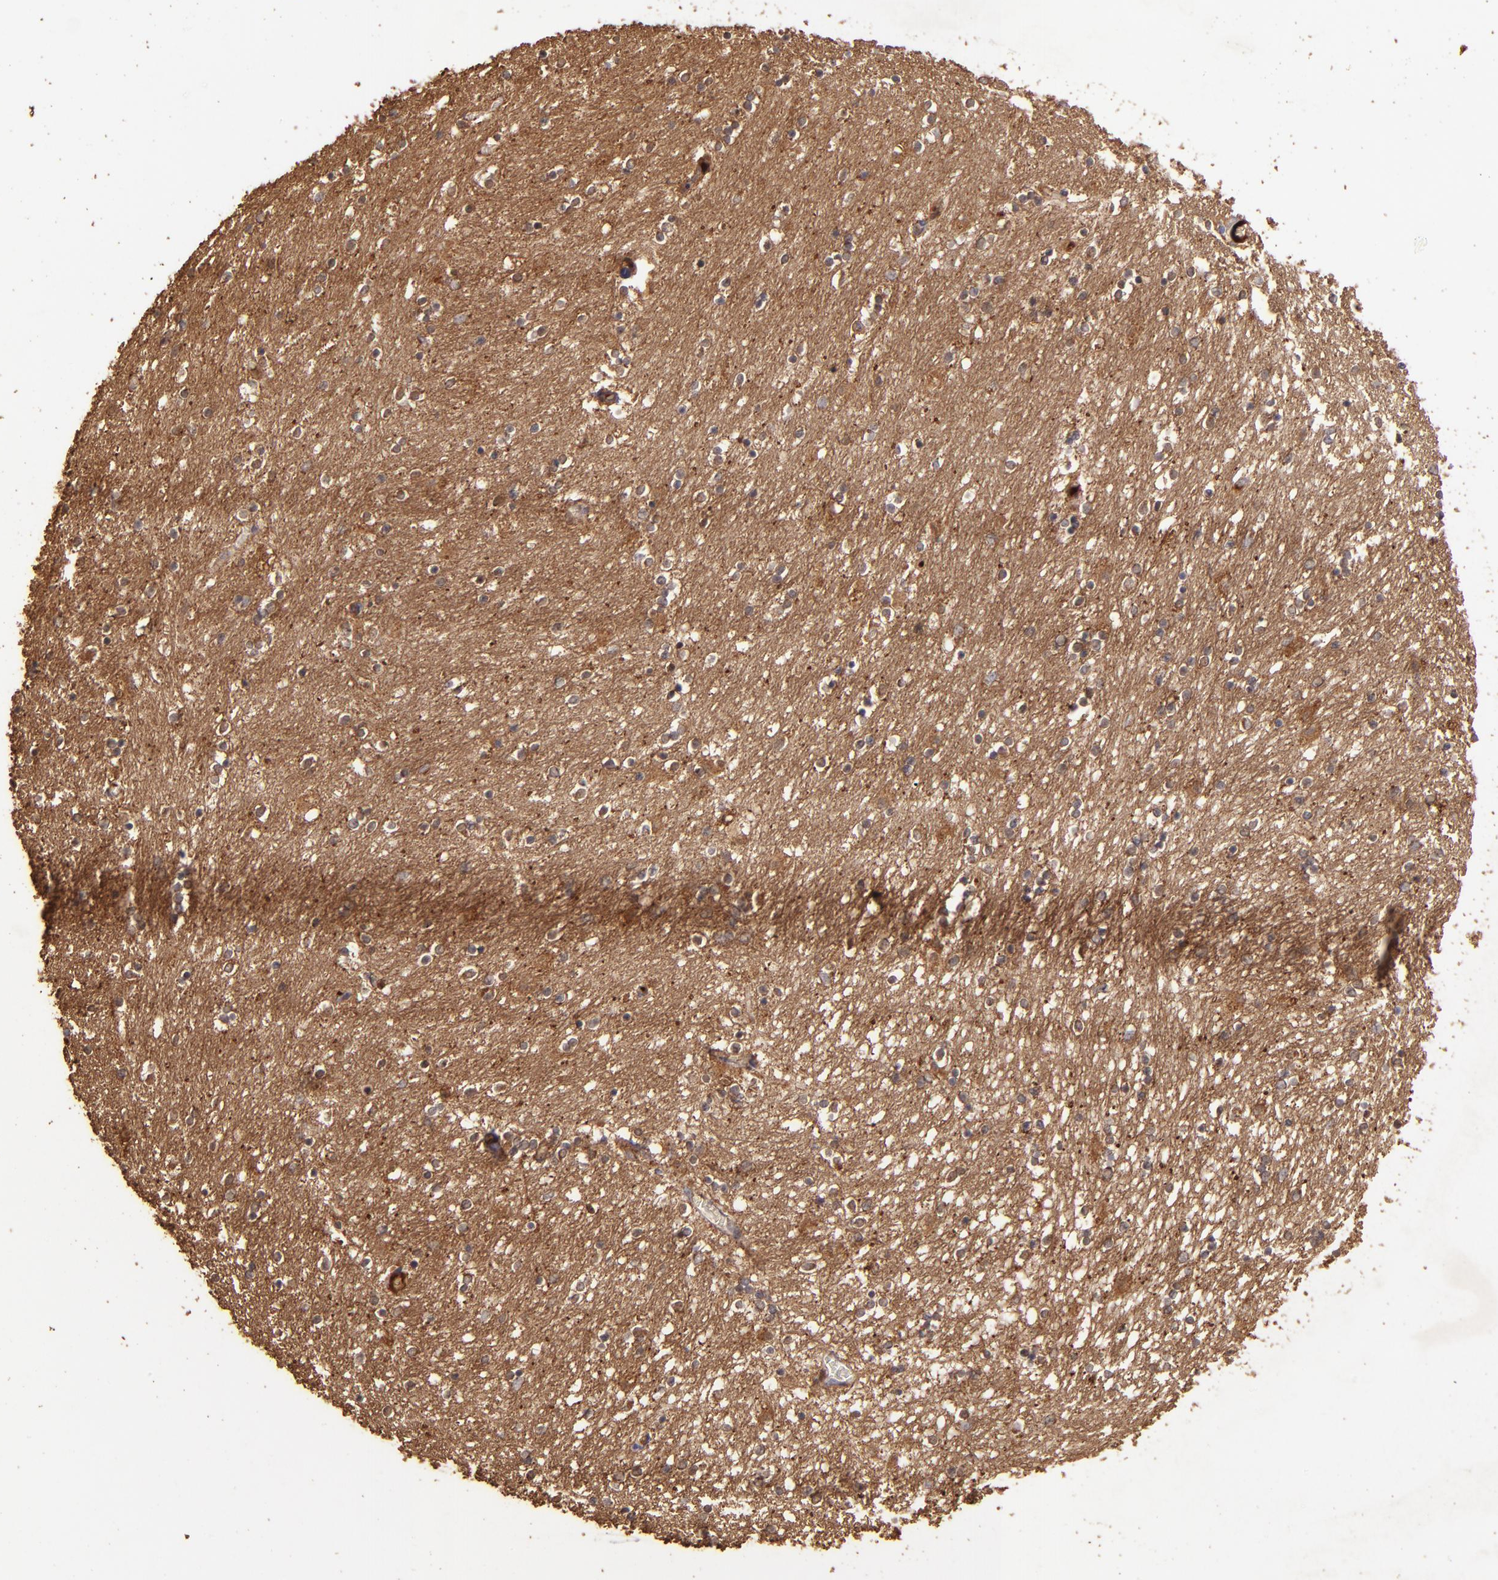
{"staining": {"intensity": "moderate", "quantity": "25%-75%", "location": "cytoplasmic/membranous,nuclear"}, "tissue": "caudate", "cell_type": "Glial cells", "image_type": "normal", "snomed": [{"axis": "morphology", "description": "Normal tissue, NOS"}, {"axis": "topography", "description": "Lateral ventricle wall"}], "caption": "This is an image of immunohistochemistry (IHC) staining of normal caudate, which shows moderate expression in the cytoplasmic/membranous,nuclear of glial cells.", "gene": "SRRD", "patient": {"sex": "female", "age": 54}}